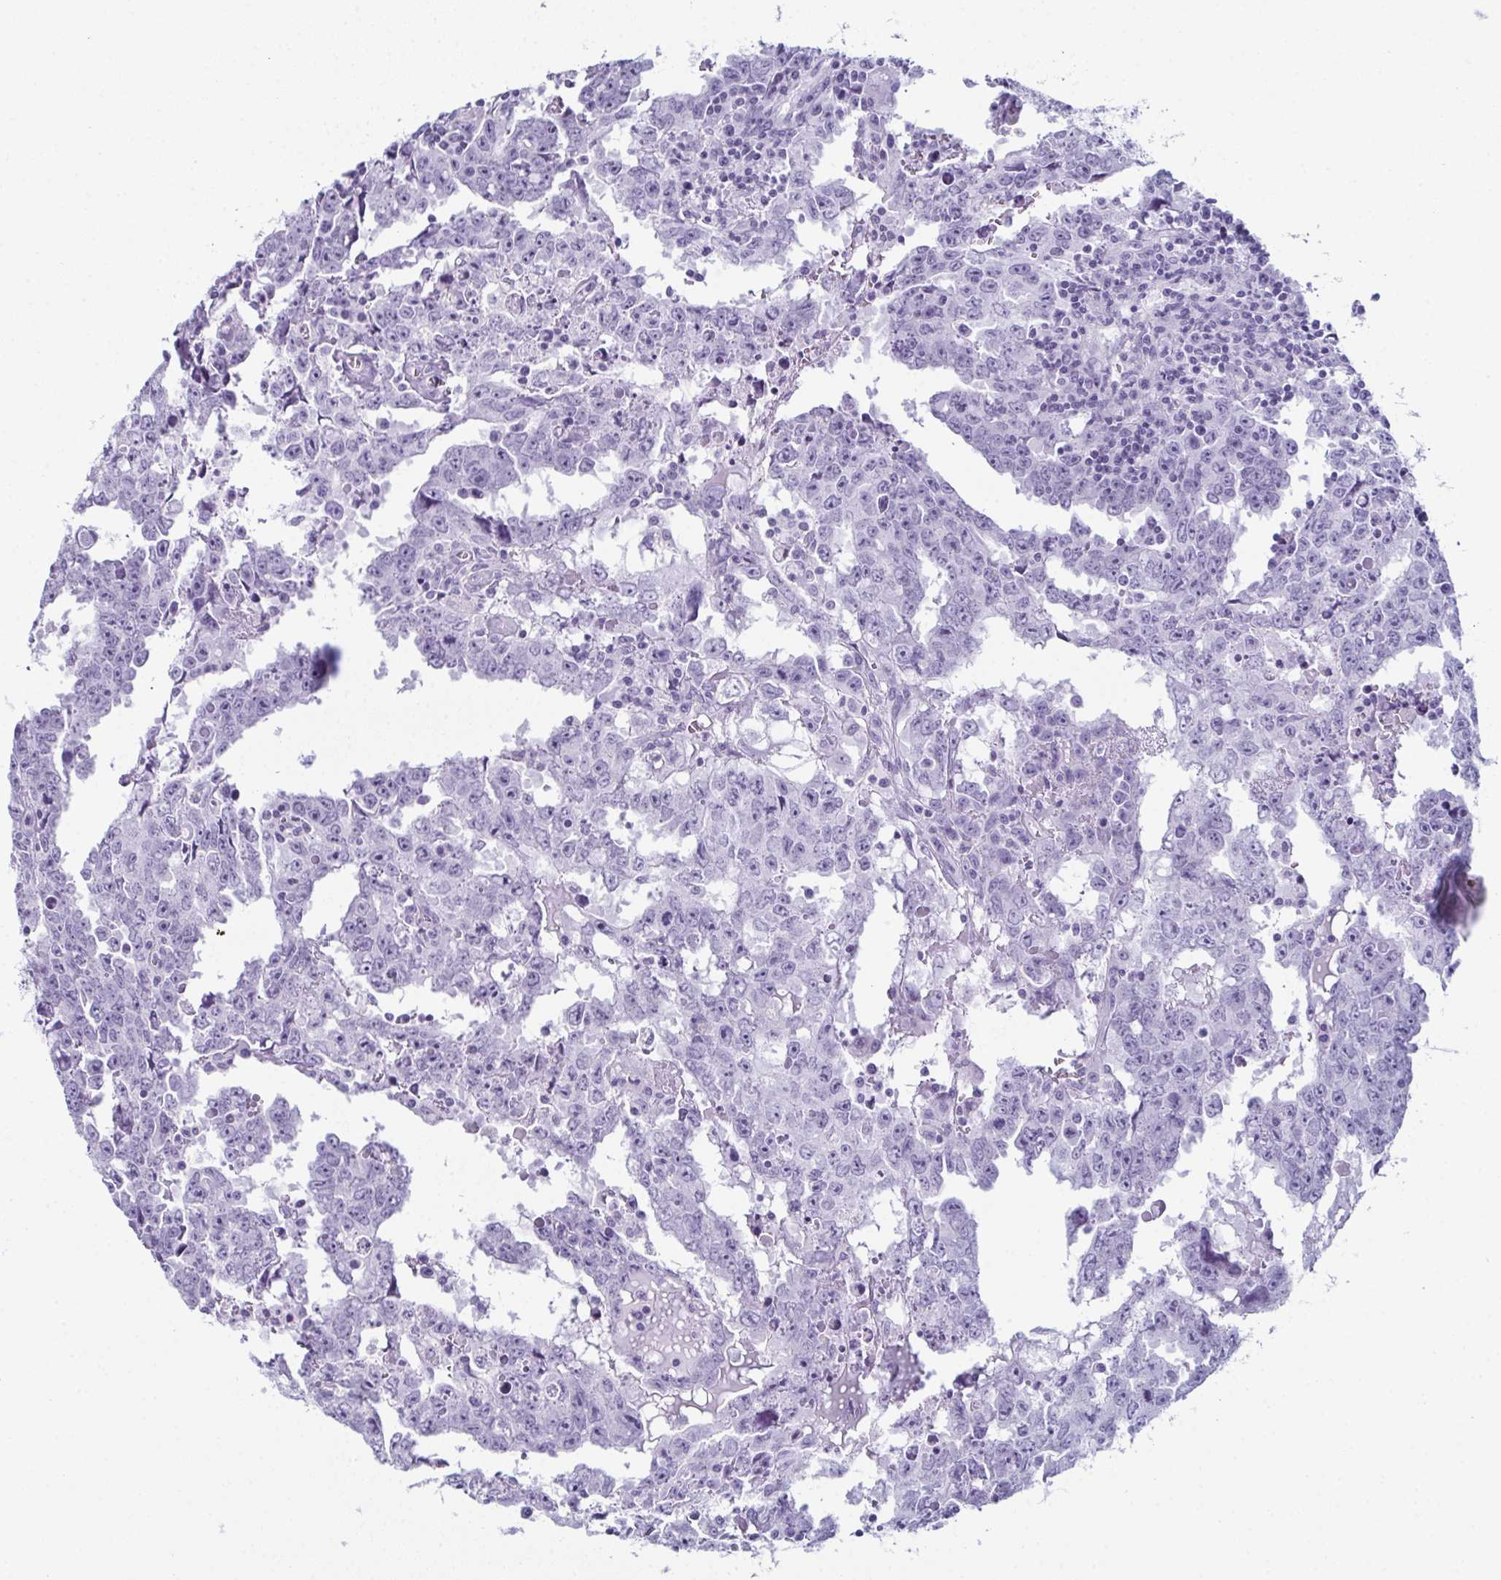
{"staining": {"intensity": "negative", "quantity": "none", "location": "none"}, "tissue": "testis cancer", "cell_type": "Tumor cells", "image_type": "cancer", "snomed": [{"axis": "morphology", "description": "Carcinoma, Embryonal, NOS"}, {"axis": "topography", "description": "Testis"}], "caption": "This is an immunohistochemistry micrograph of human testis cancer. There is no staining in tumor cells.", "gene": "ENKUR", "patient": {"sex": "male", "age": 22}}